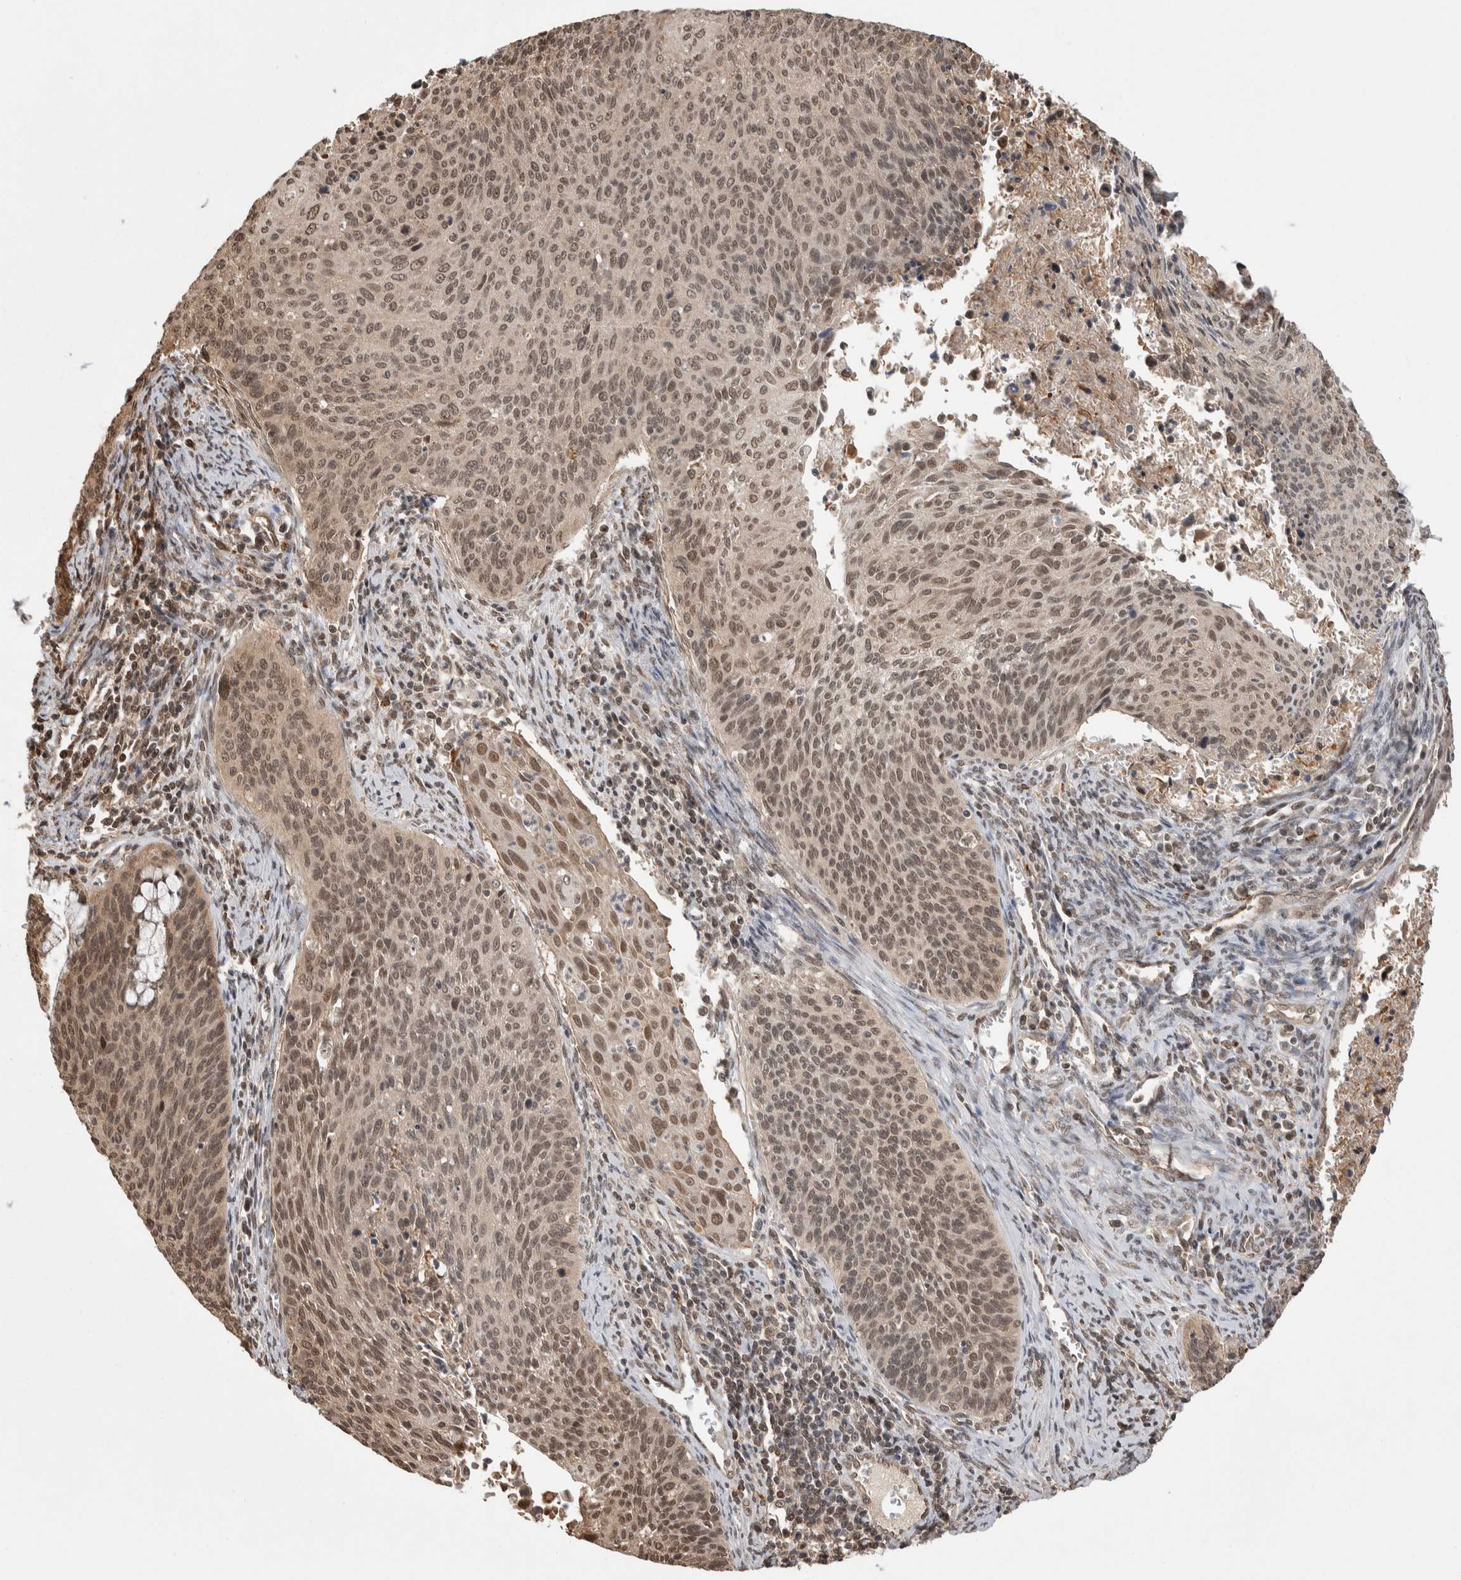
{"staining": {"intensity": "moderate", "quantity": ">75%", "location": "nuclear"}, "tissue": "cervical cancer", "cell_type": "Tumor cells", "image_type": "cancer", "snomed": [{"axis": "morphology", "description": "Squamous cell carcinoma, NOS"}, {"axis": "topography", "description": "Cervix"}], "caption": "IHC micrograph of squamous cell carcinoma (cervical) stained for a protein (brown), which exhibits medium levels of moderate nuclear staining in approximately >75% of tumor cells.", "gene": "ZNF592", "patient": {"sex": "female", "age": 55}}